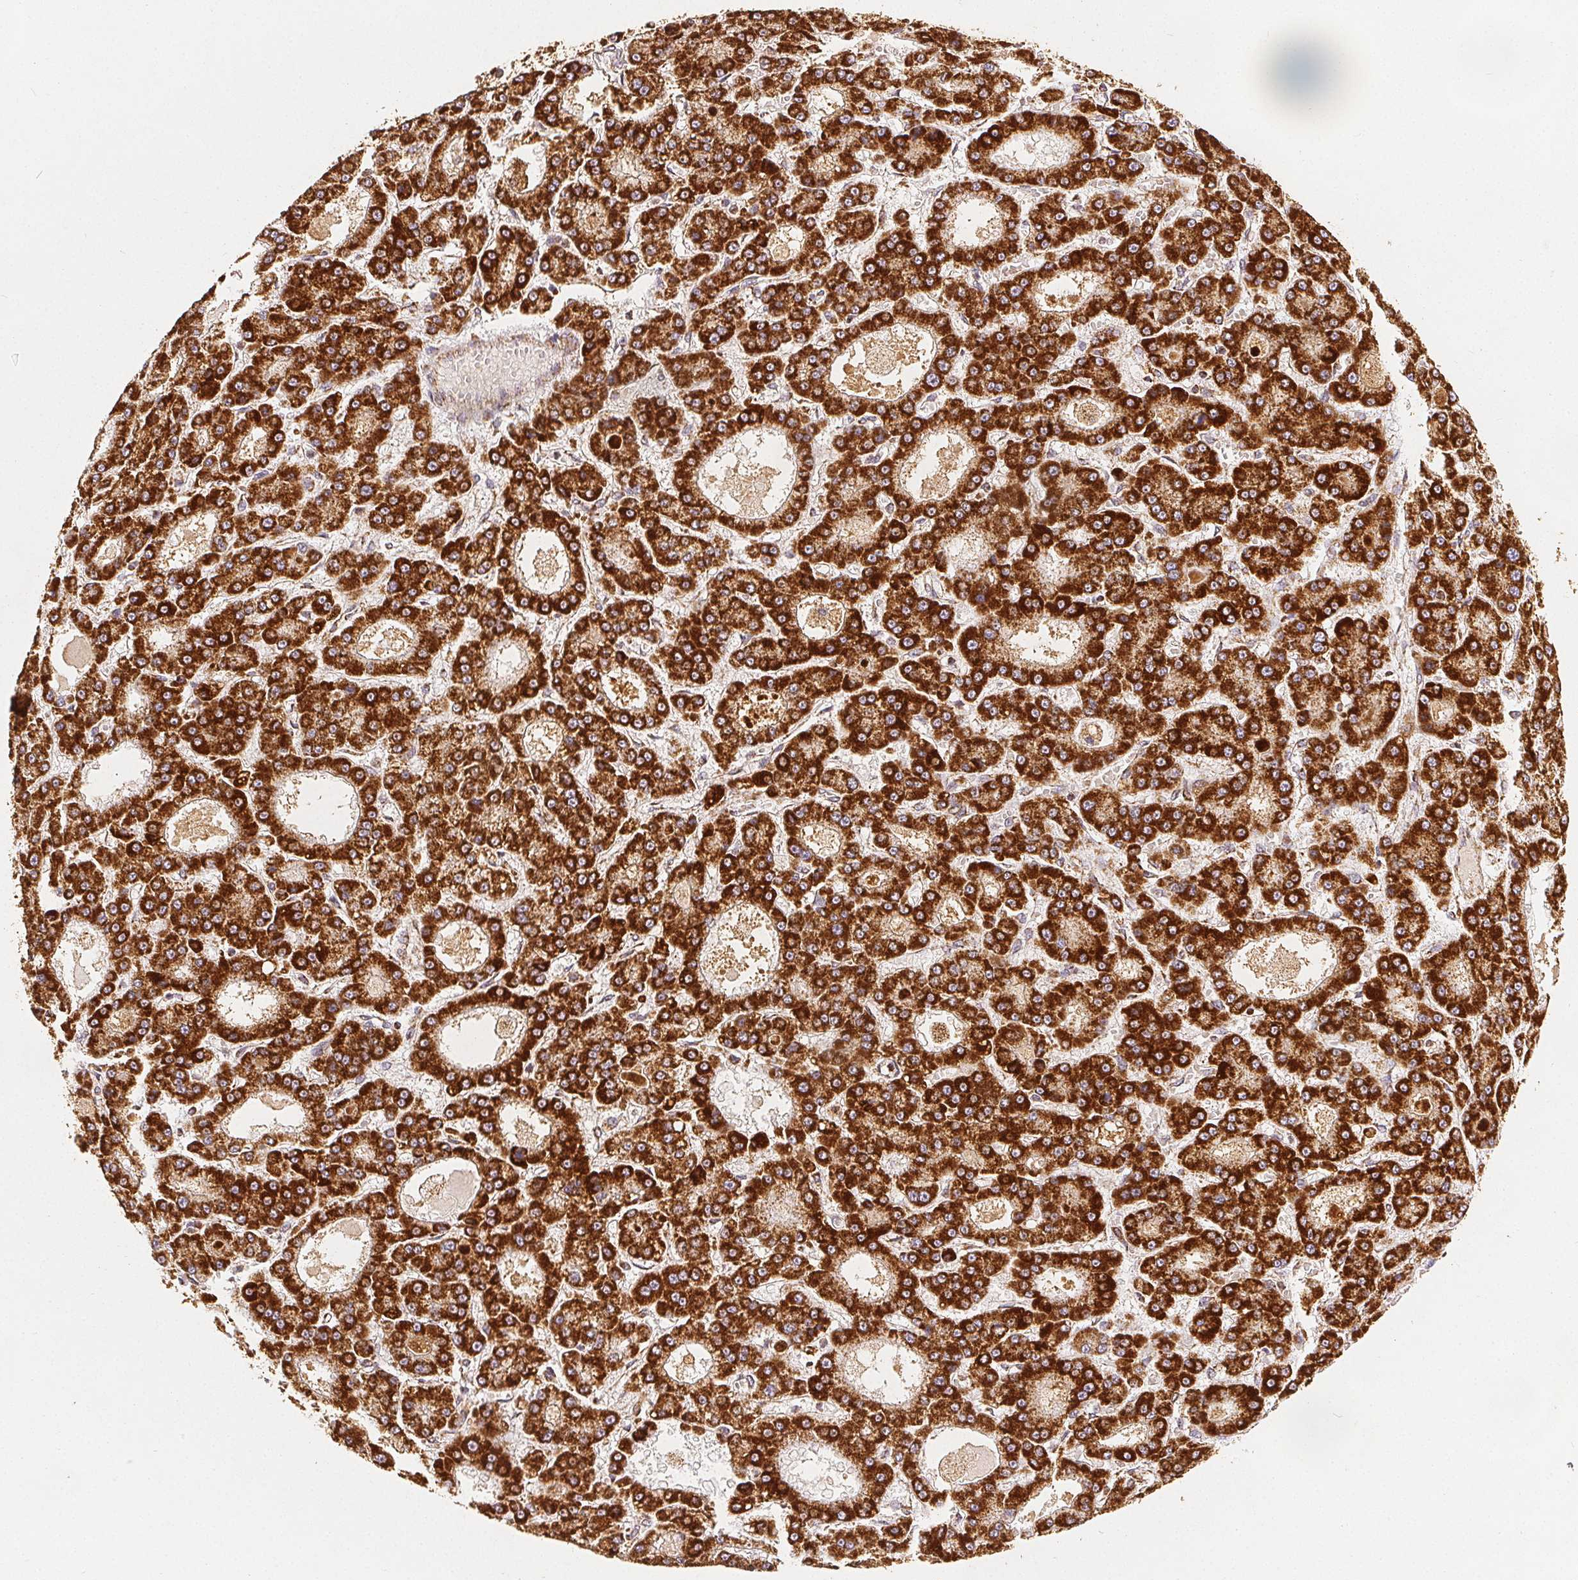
{"staining": {"intensity": "strong", "quantity": ">75%", "location": "cytoplasmic/membranous"}, "tissue": "liver cancer", "cell_type": "Tumor cells", "image_type": "cancer", "snomed": [{"axis": "morphology", "description": "Carcinoma, Hepatocellular, NOS"}, {"axis": "topography", "description": "Liver"}], "caption": "Immunohistochemical staining of human liver hepatocellular carcinoma reveals high levels of strong cytoplasmic/membranous protein positivity in approximately >75% of tumor cells.", "gene": "SDHB", "patient": {"sex": "male", "age": 70}}